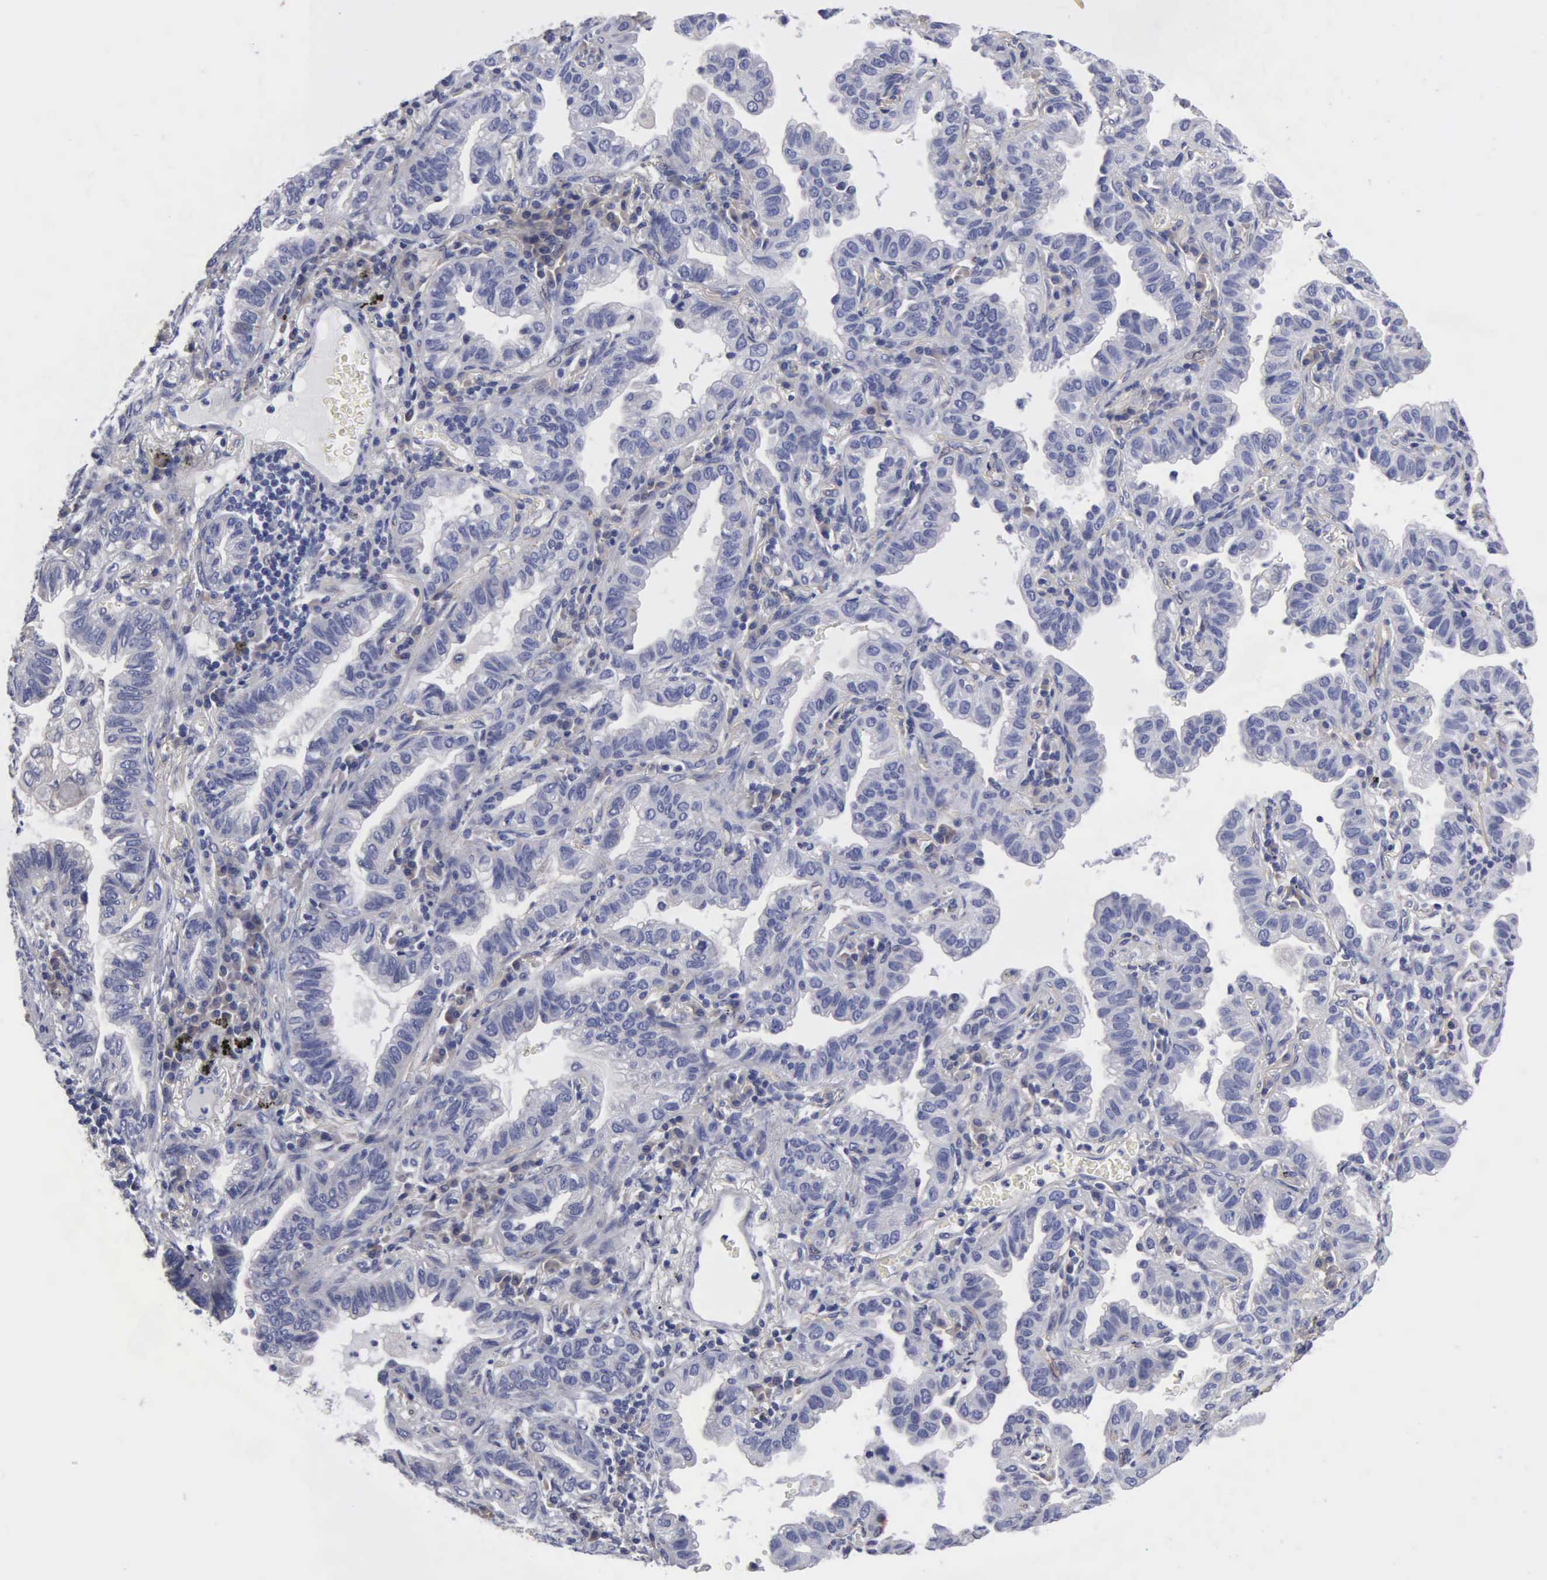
{"staining": {"intensity": "negative", "quantity": "none", "location": "none"}, "tissue": "lung cancer", "cell_type": "Tumor cells", "image_type": "cancer", "snomed": [{"axis": "morphology", "description": "Adenocarcinoma, NOS"}, {"axis": "topography", "description": "Lung"}], "caption": "DAB immunohistochemical staining of human lung adenocarcinoma reveals no significant expression in tumor cells. (DAB immunohistochemistry (IHC), high magnification).", "gene": "RDX", "patient": {"sex": "female", "age": 50}}